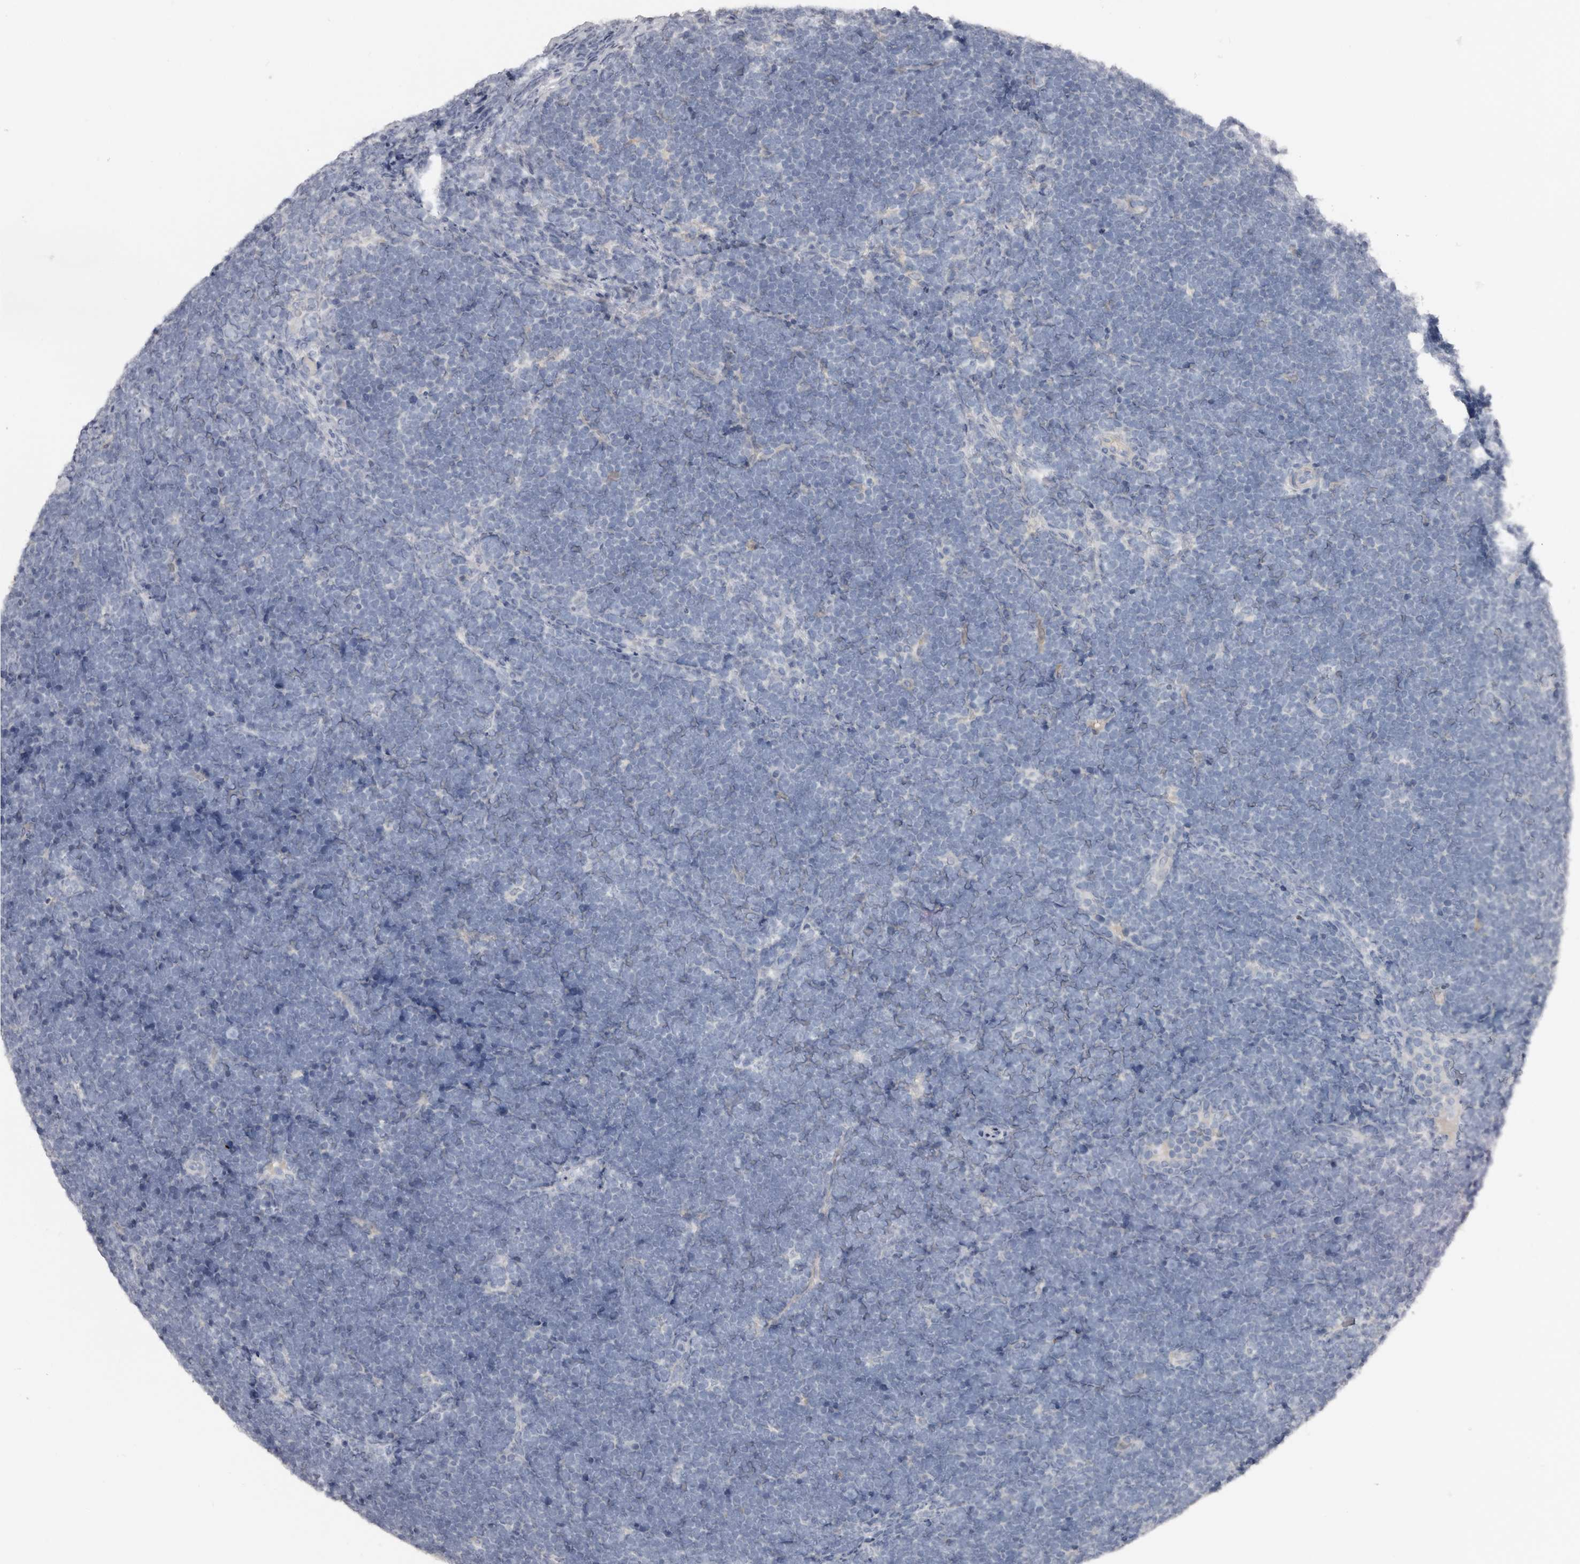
{"staining": {"intensity": "negative", "quantity": "none", "location": "none"}, "tissue": "lymphoma", "cell_type": "Tumor cells", "image_type": "cancer", "snomed": [{"axis": "morphology", "description": "Malignant lymphoma, non-Hodgkin's type, High grade"}, {"axis": "topography", "description": "Lymph node"}], "caption": "IHC histopathology image of lymphoma stained for a protein (brown), which shows no staining in tumor cells.", "gene": "FABP7", "patient": {"sex": "male", "age": 13}}